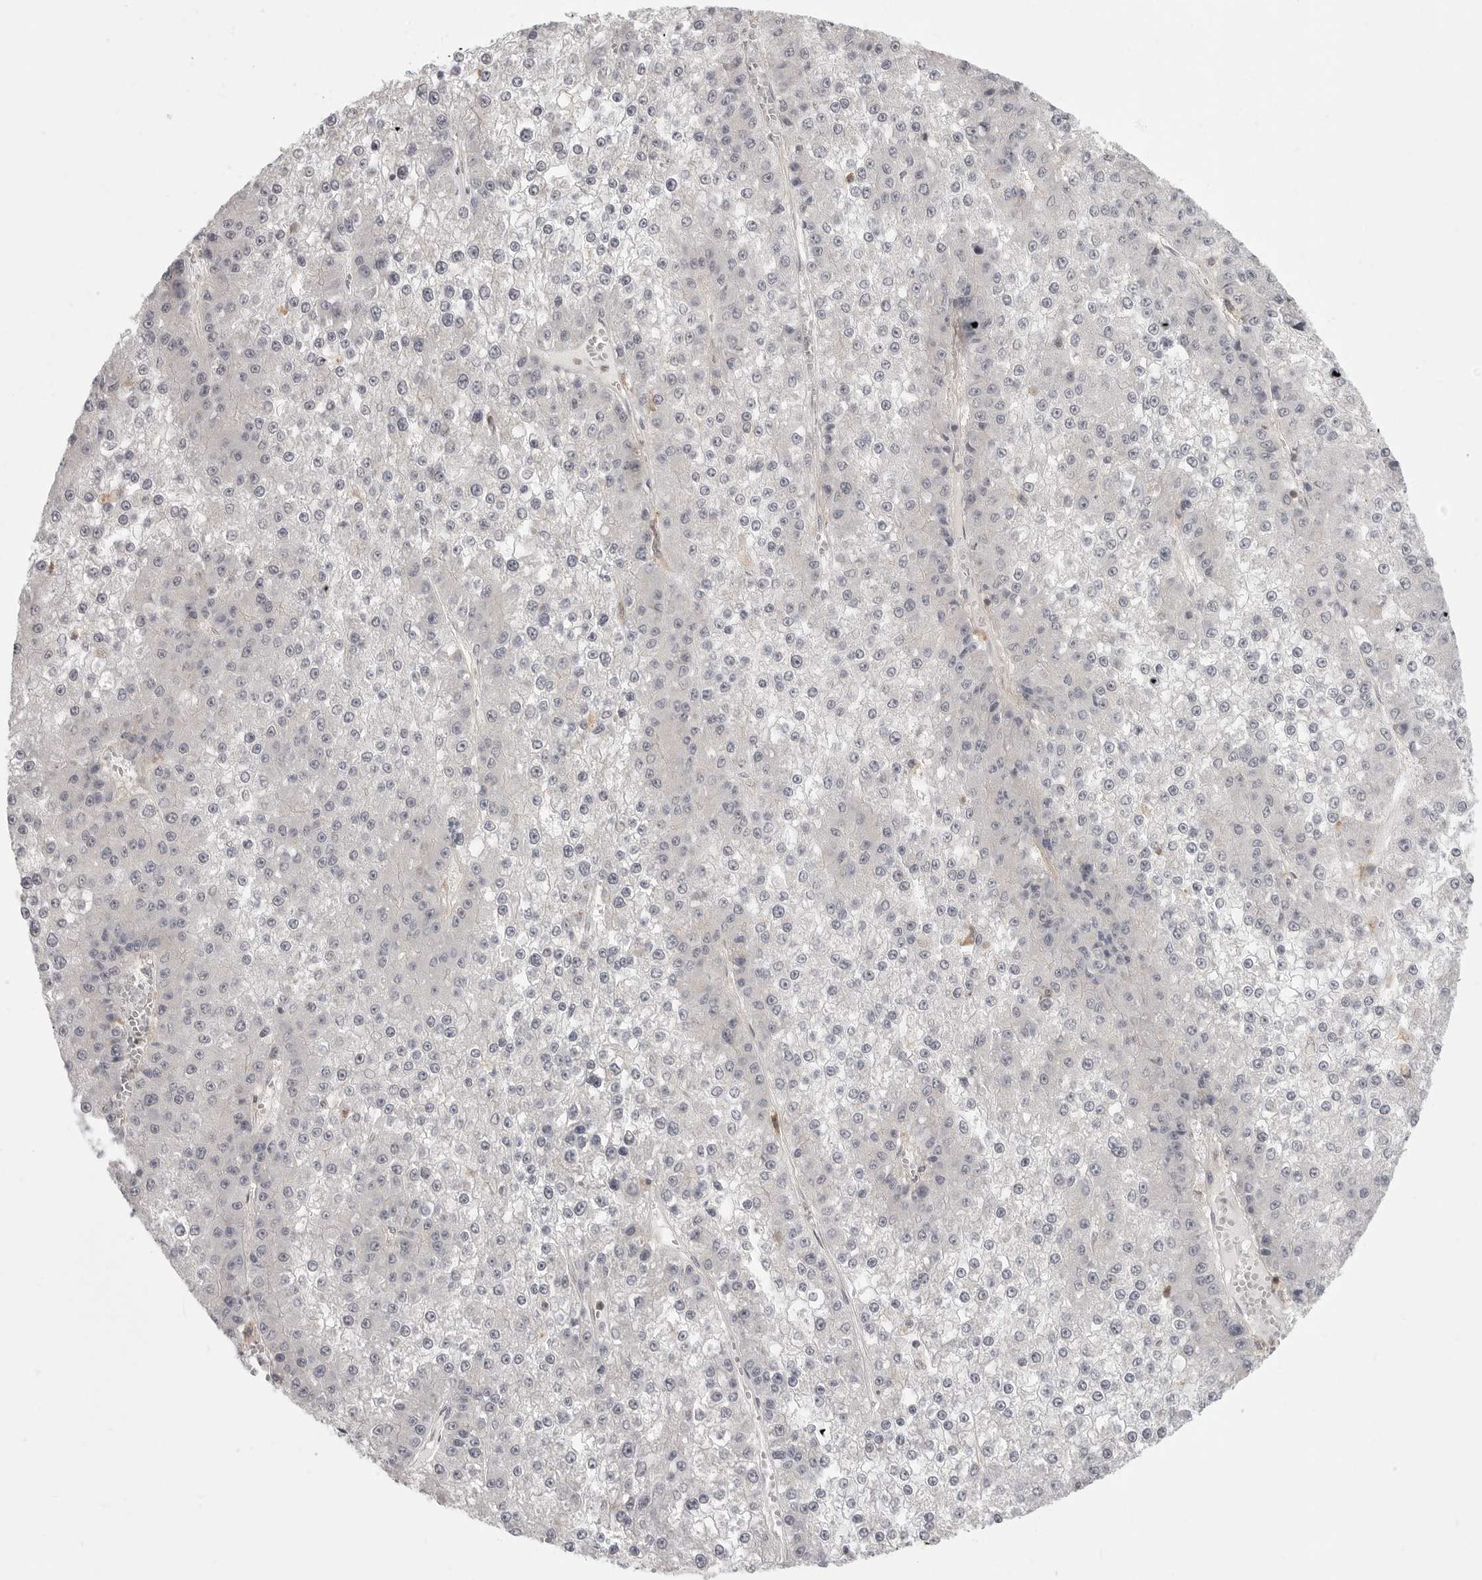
{"staining": {"intensity": "negative", "quantity": "none", "location": "none"}, "tissue": "liver cancer", "cell_type": "Tumor cells", "image_type": "cancer", "snomed": [{"axis": "morphology", "description": "Carcinoma, Hepatocellular, NOS"}, {"axis": "topography", "description": "Liver"}], "caption": "This image is of hepatocellular carcinoma (liver) stained with IHC to label a protein in brown with the nuclei are counter-stained blue. There is no staining in tumor cells. The staining is performed using DAB (3,3'-diaminobenzidine) brown chromogen with nuclei counter-stained in using hematoxylin.", "gene": "IFNGR1", "patient": {"sex": "female", "age": 73}}